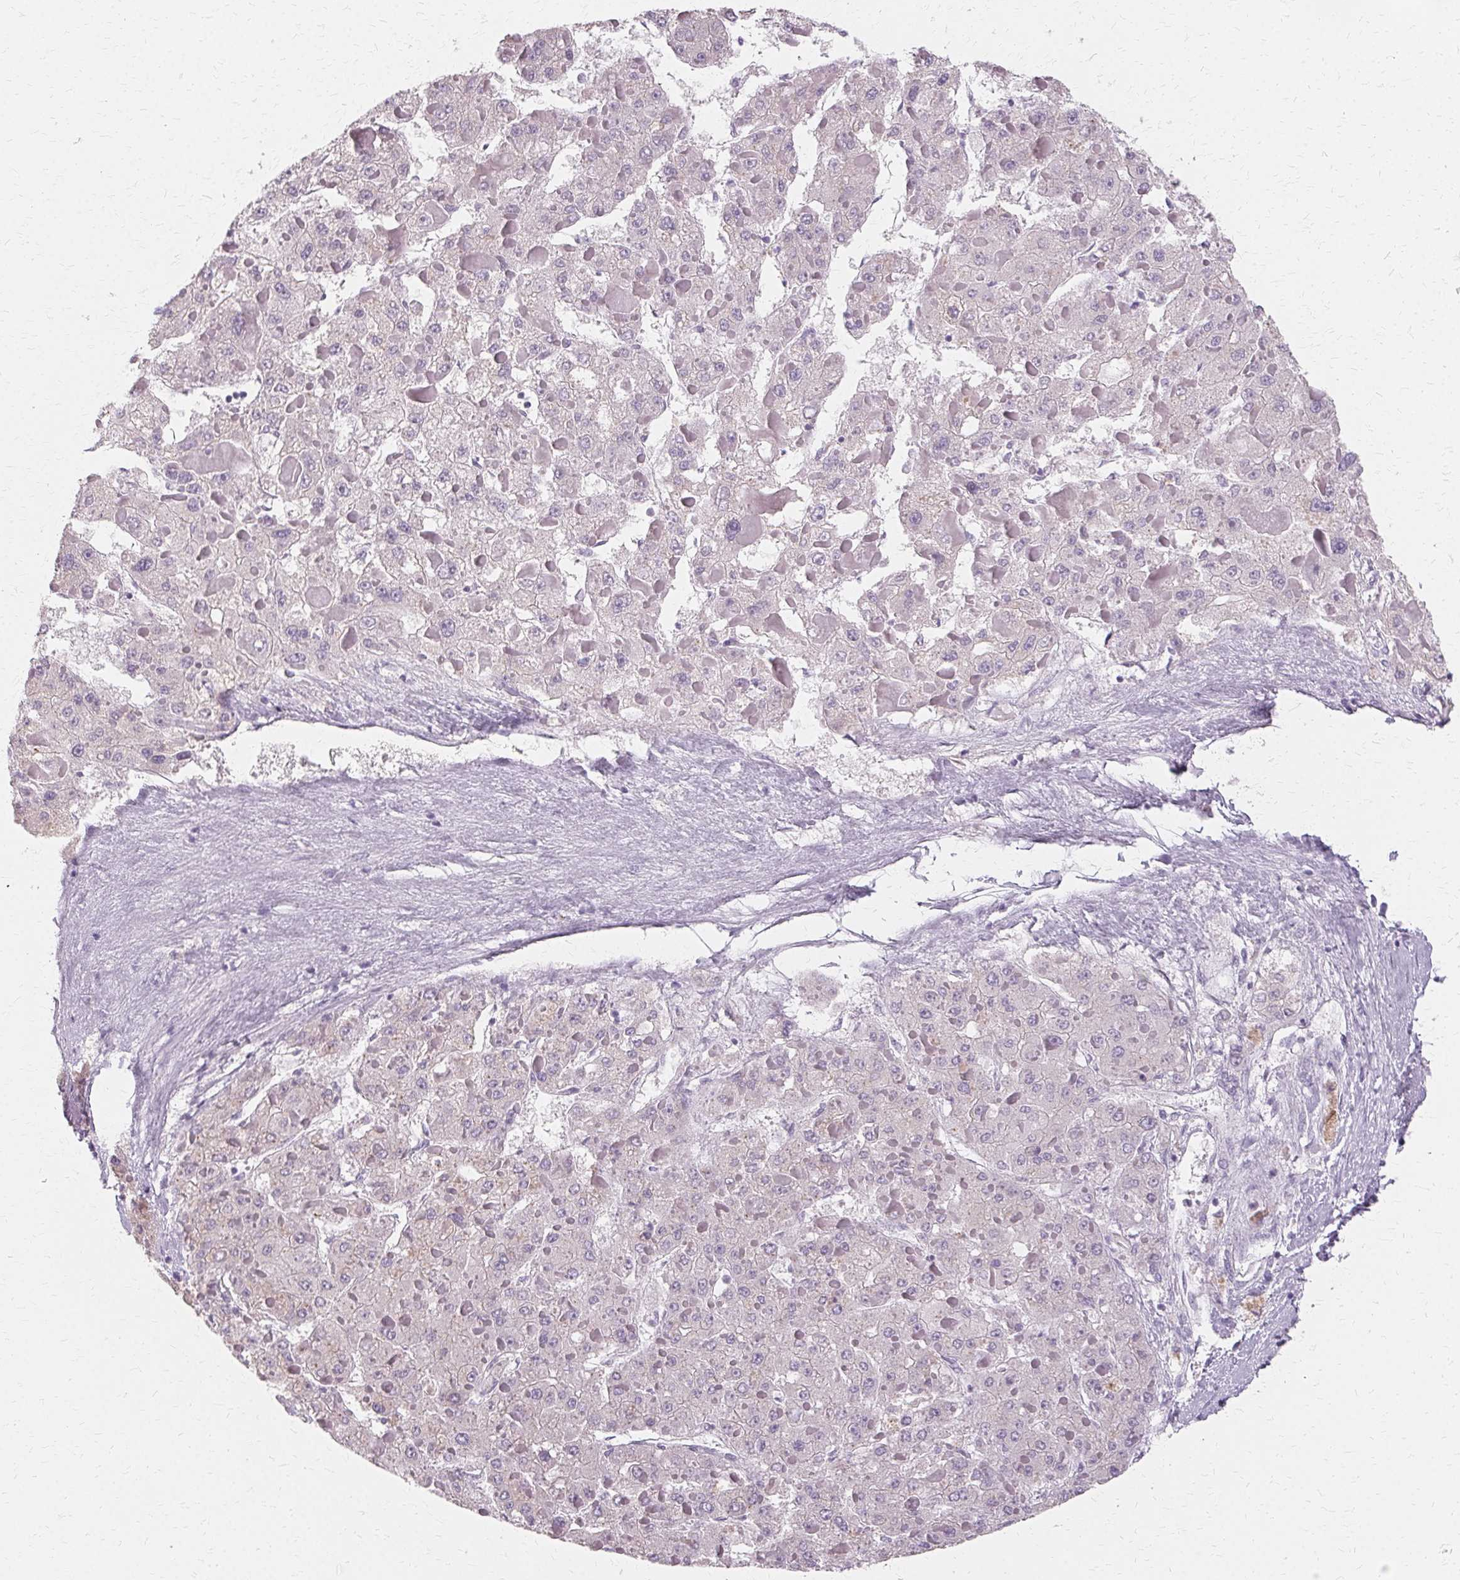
{"staining": {"intensity": "negative", "quantity": "none", "location": "none"}, "tissue": "liver cancer", "cell_type": "Tumor cells", "image_type": "cancer", "snomed": [{"axis": "morphology", "description": "Carcinoma, Hepatocellular, NOS"}, {"axis": "topography", "description": "Liver"}], "caption": "IHC image of liver hepatocellular carcinoma stained for a protein (brown), which shows no expression in tumor cells.", "gene": "FCRL3", "patient": {"sex": "female", "age": 73}}